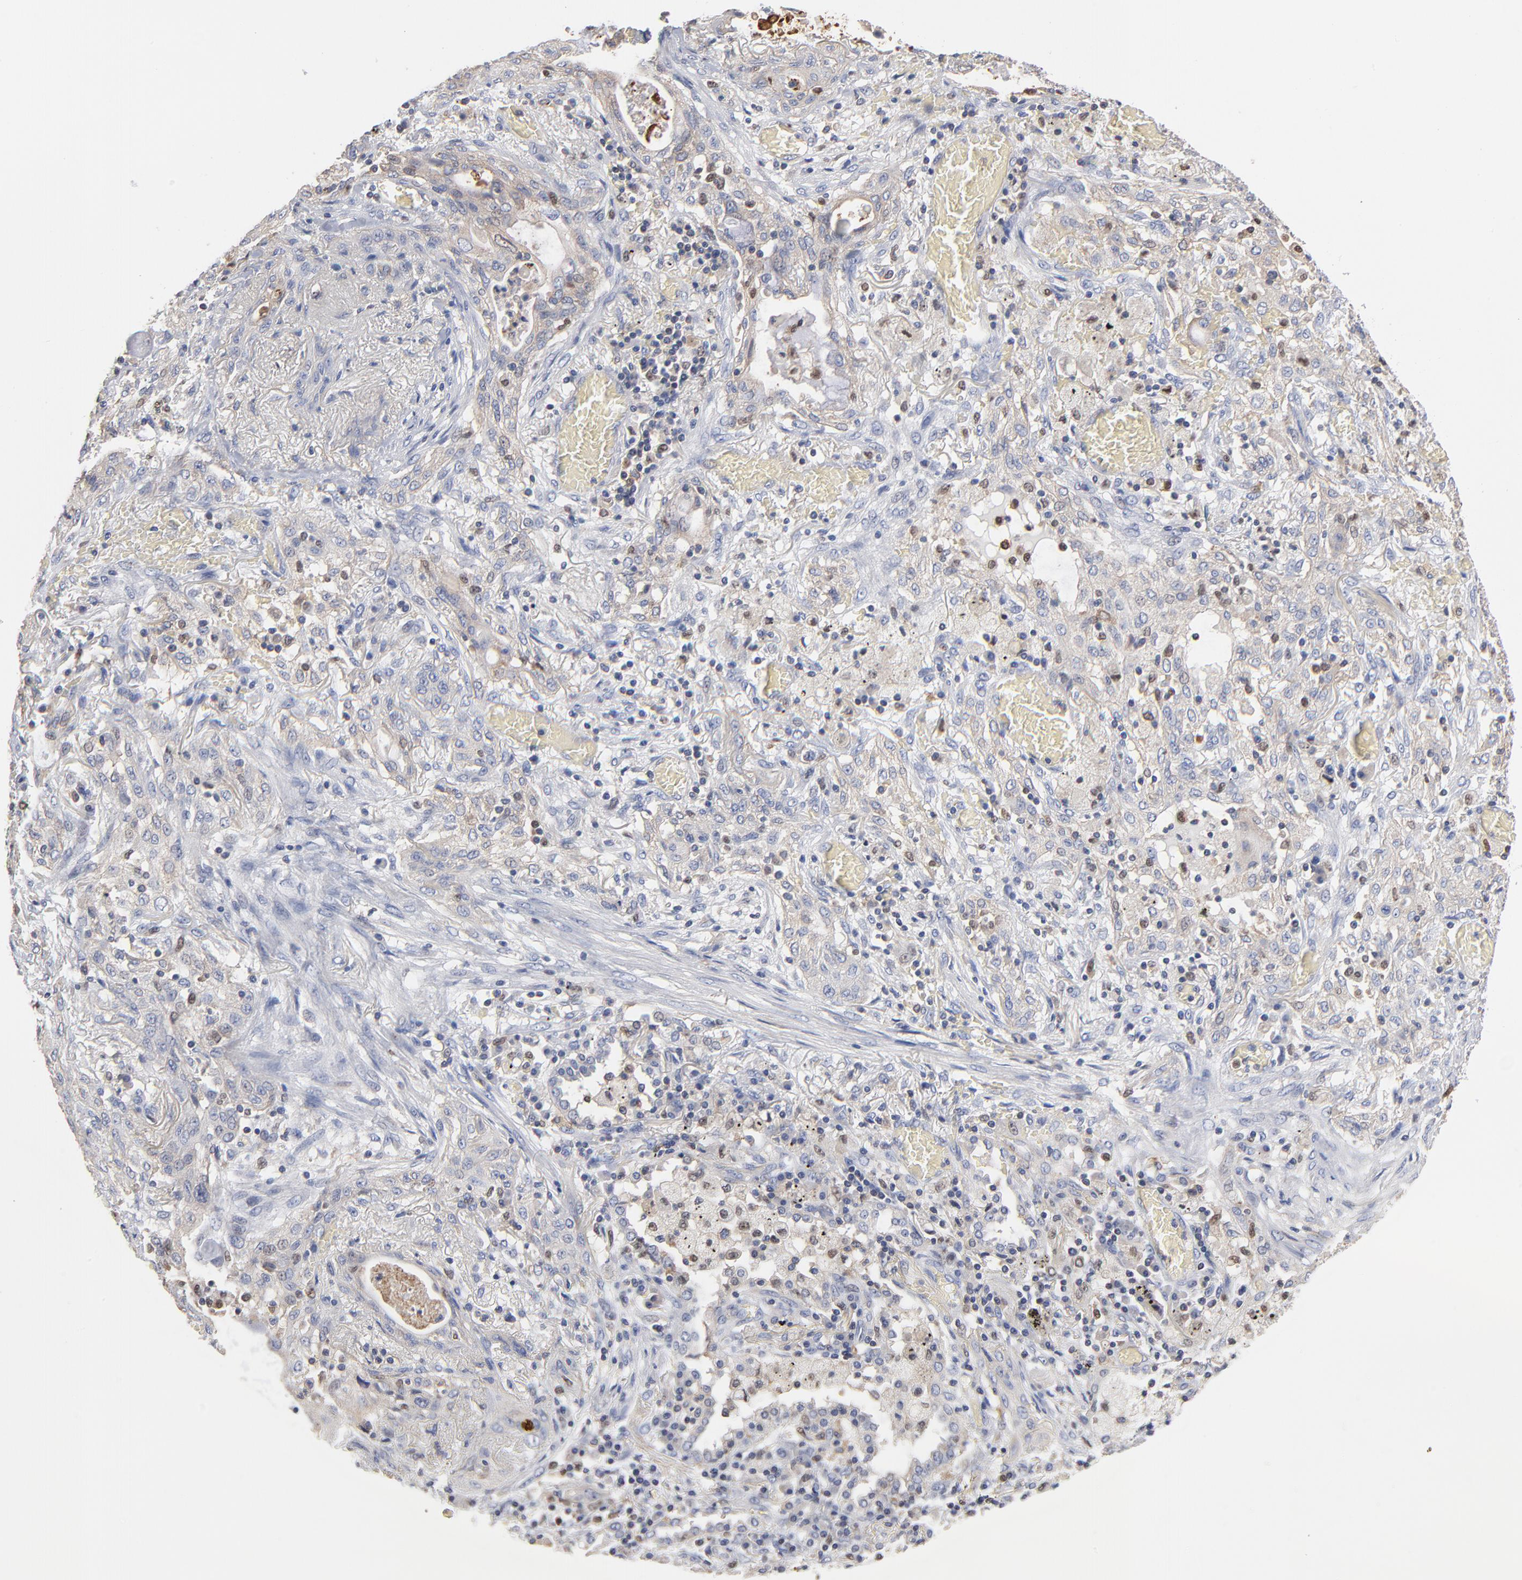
{"staining": {"intensity": "negative", "quantity": "none", "location": "none"}, "tissue": "lung cancer", "cell_type": "Tumor cells", "image_type": "cancer", "snomed": [{"axis": "morphology", "description": "Squamous cell carcinoma, NOS"}, {"axis": "topography", "description": "Lung"}], "caption": "A micrograph of human lung cancer (squamous cell carcinoma) is negative for staining in tumor cells.", "gene": "ARHGEF6", "patient": {"sex": "female", "age": 47}}